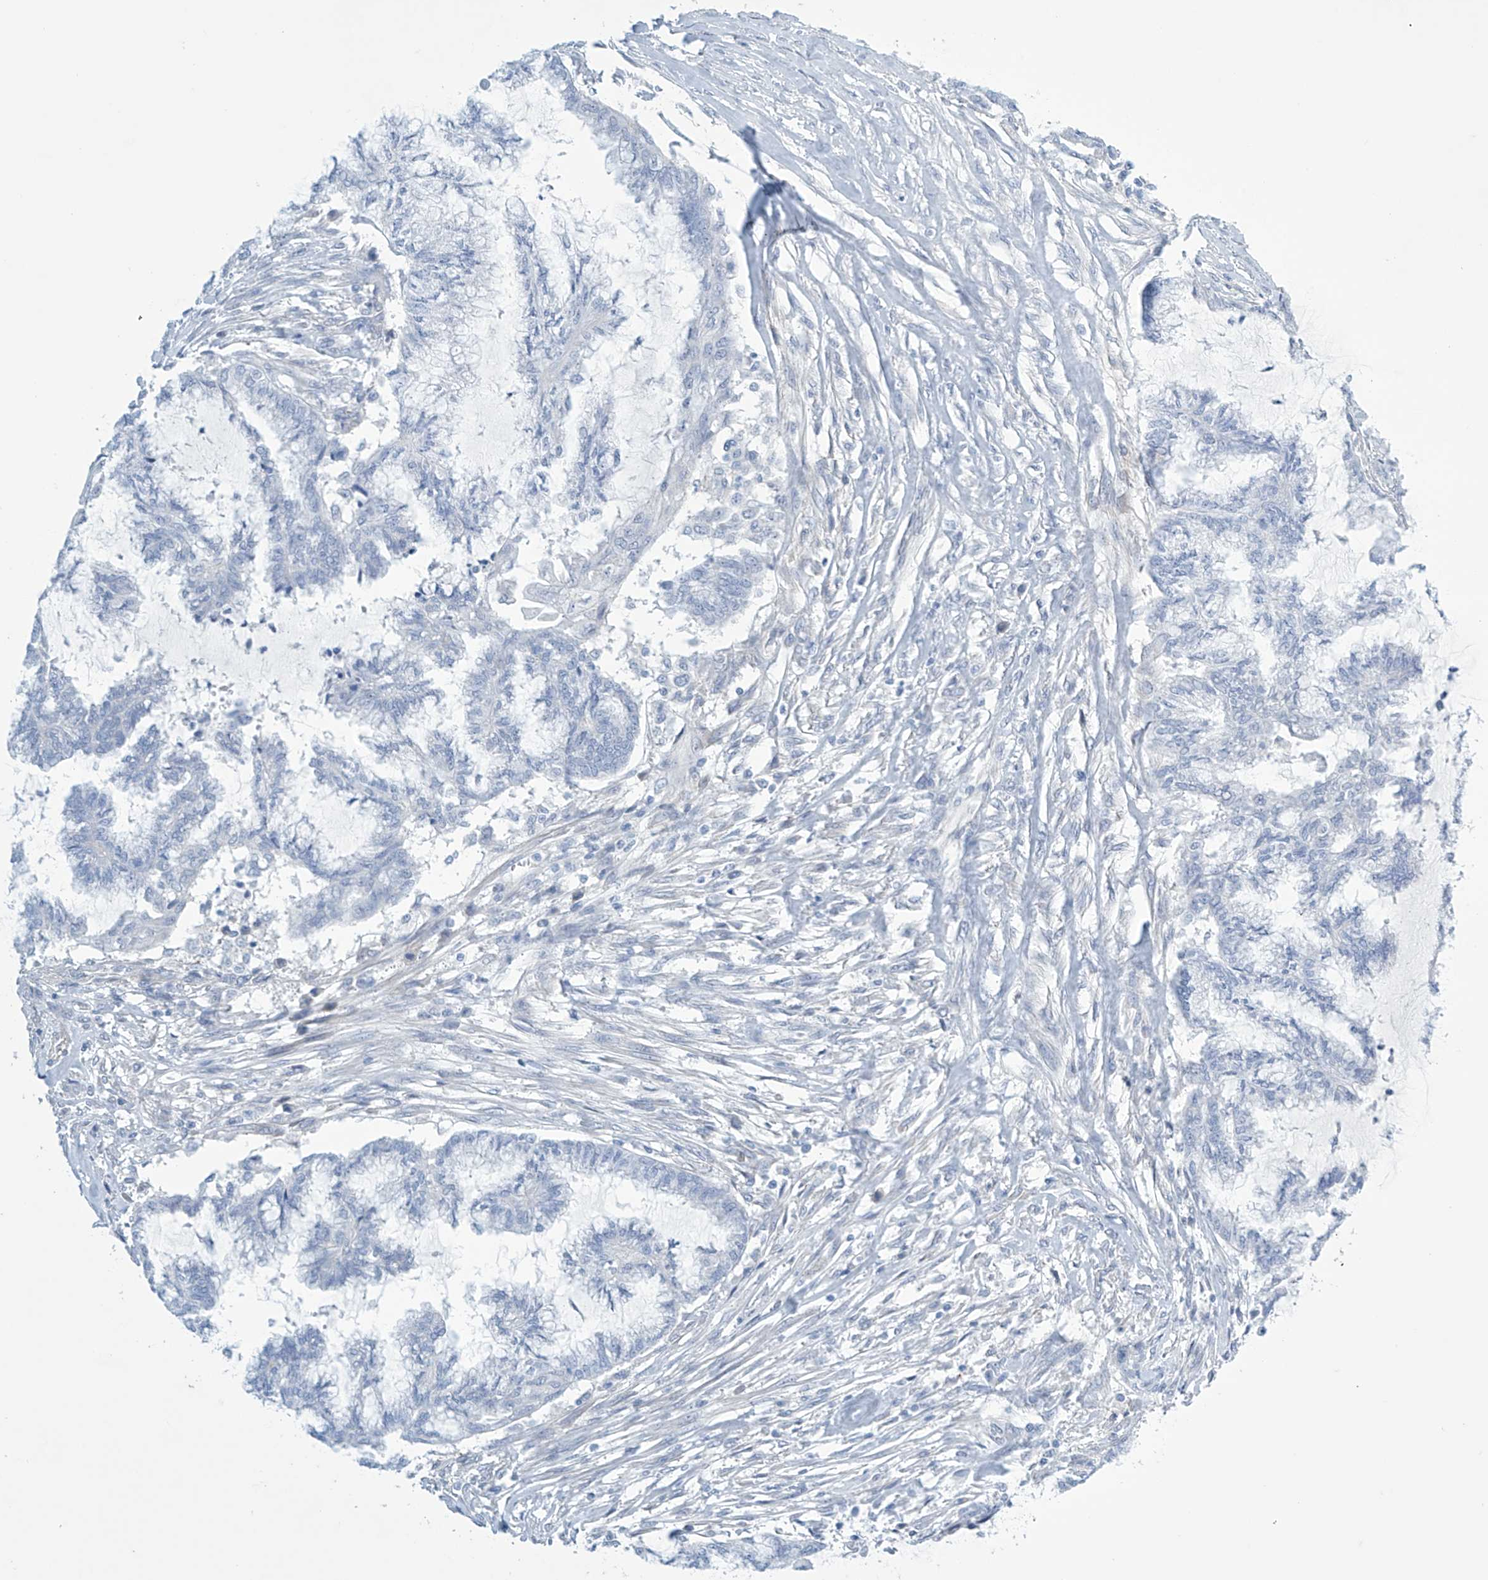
{"staining": {"intensity": "negative", "quantity": "none", "location": "none"}, "tissue": "endometrial cancer", "cell_type": "Tumor cells", "image_type": "cancer", "snomed": [{"axis": "morphology", "description": "Adenocarcinoma, NOS"}, {"axis": "topography", "description": "Endometrium"}], "caption": "This image is of endometrial cancer stained with immunohistochemistry (IHC) to label a protein in brown with the nuclei are counter-stained blue. There is no staining in tumor cells.", "gene": "SLC35A5", "patient": {"sex": "female", "age": 86}}